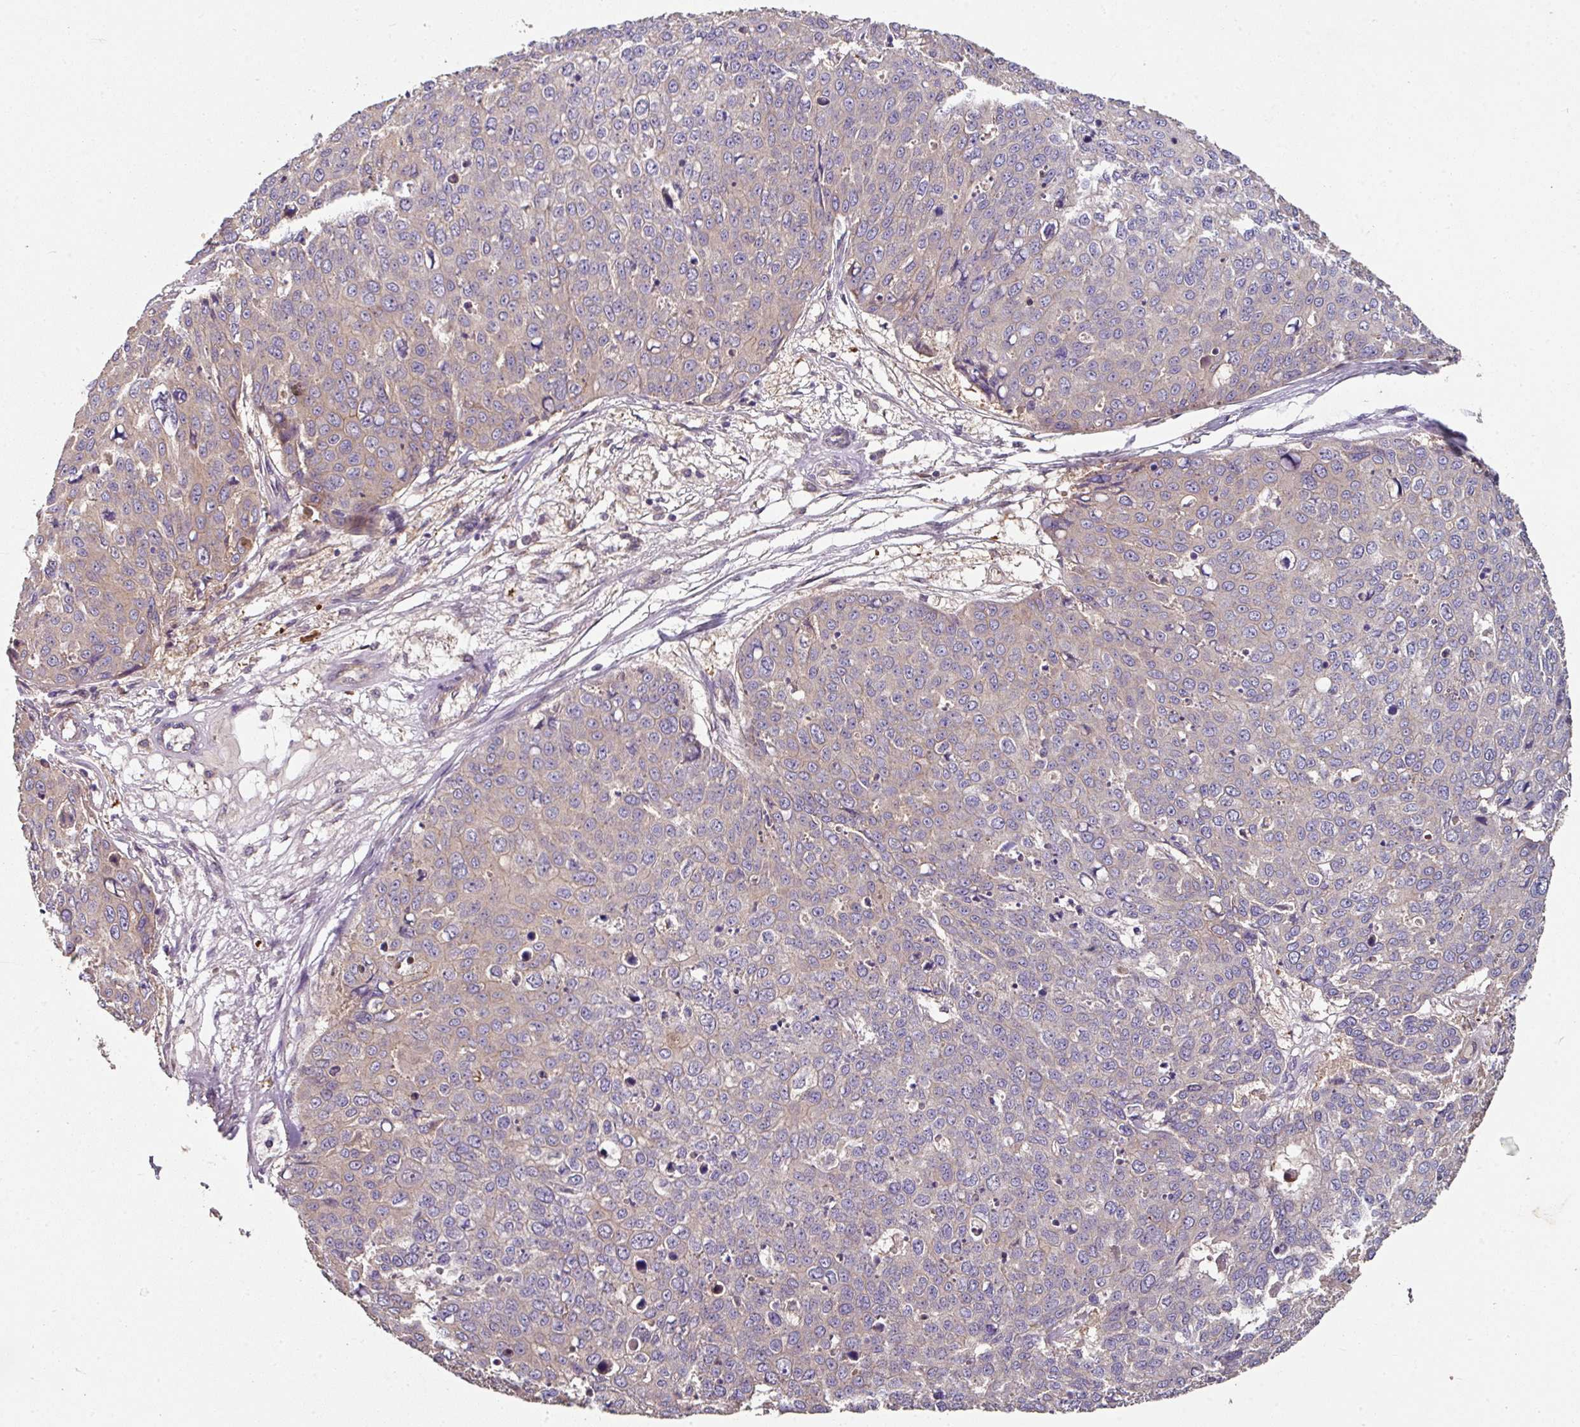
{"staining": {"intensity": "negative", "quantity": "none", "location": "none"}, "tissue": "skin cancer", "cell_type": "Tumor cells", "image_type": "cancer", "snomed": [{"axis": "morphology", "description": "Squamous cell carcinoma, NOS"}, {"axis": "topography", "description": "Skin"}], "caption": "A micrograph of human skin cancer is negative for staining in tumor cells.", "gene": "C4orf48", "patient": {"sex": "male", "age": 71}}